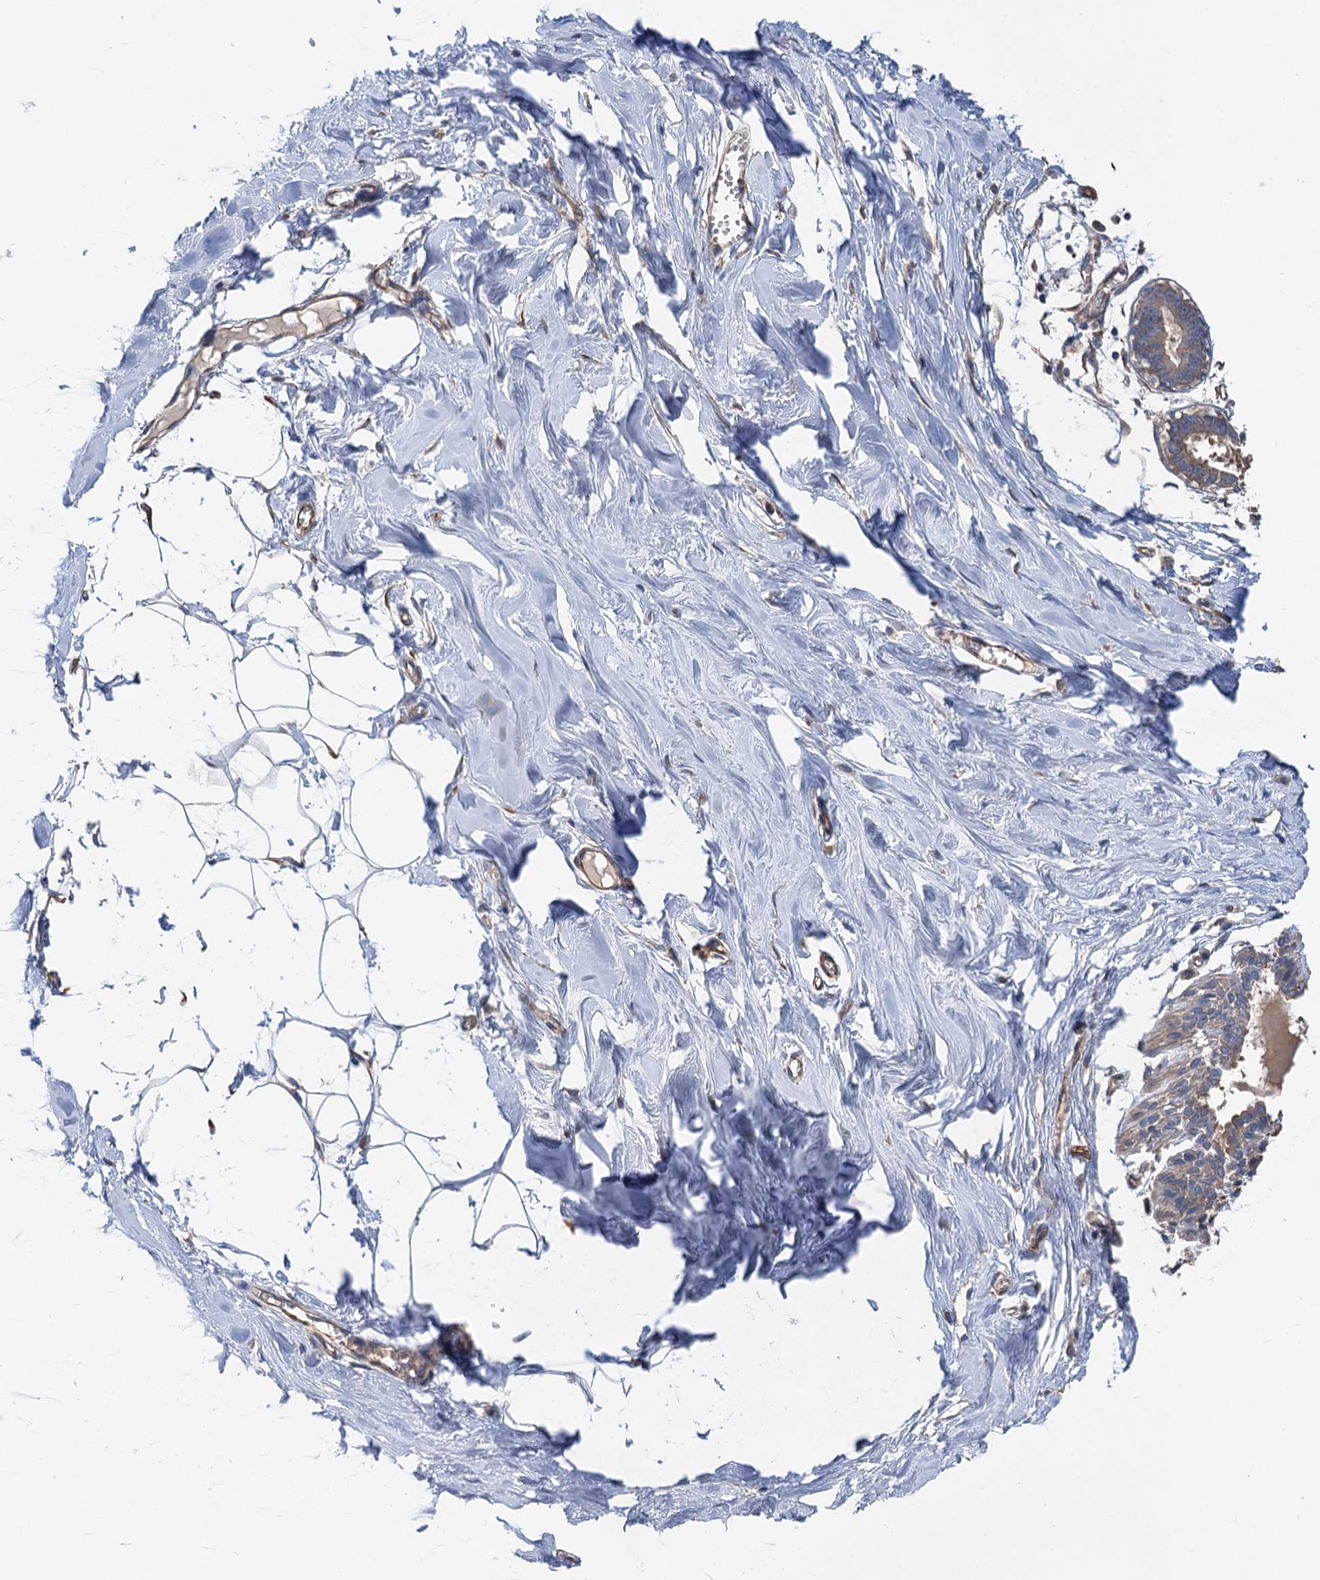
{"staining": {"intensity": "negative", "quantity": "none", "location": "none"}, "tissue": "breast", "cell_type": "Adipocytes", "image_type": "normal", "snomed": [{"axis": "morphology", "description": "Normal tissue, NOS"}, {"axis": "topography", "description": "Breast"}], "caption": "Micrograph shows no protein positivity in adipocytes of normal breast.", "gene": "PJA2", "patient": {"sex": "female", "age": 27}}